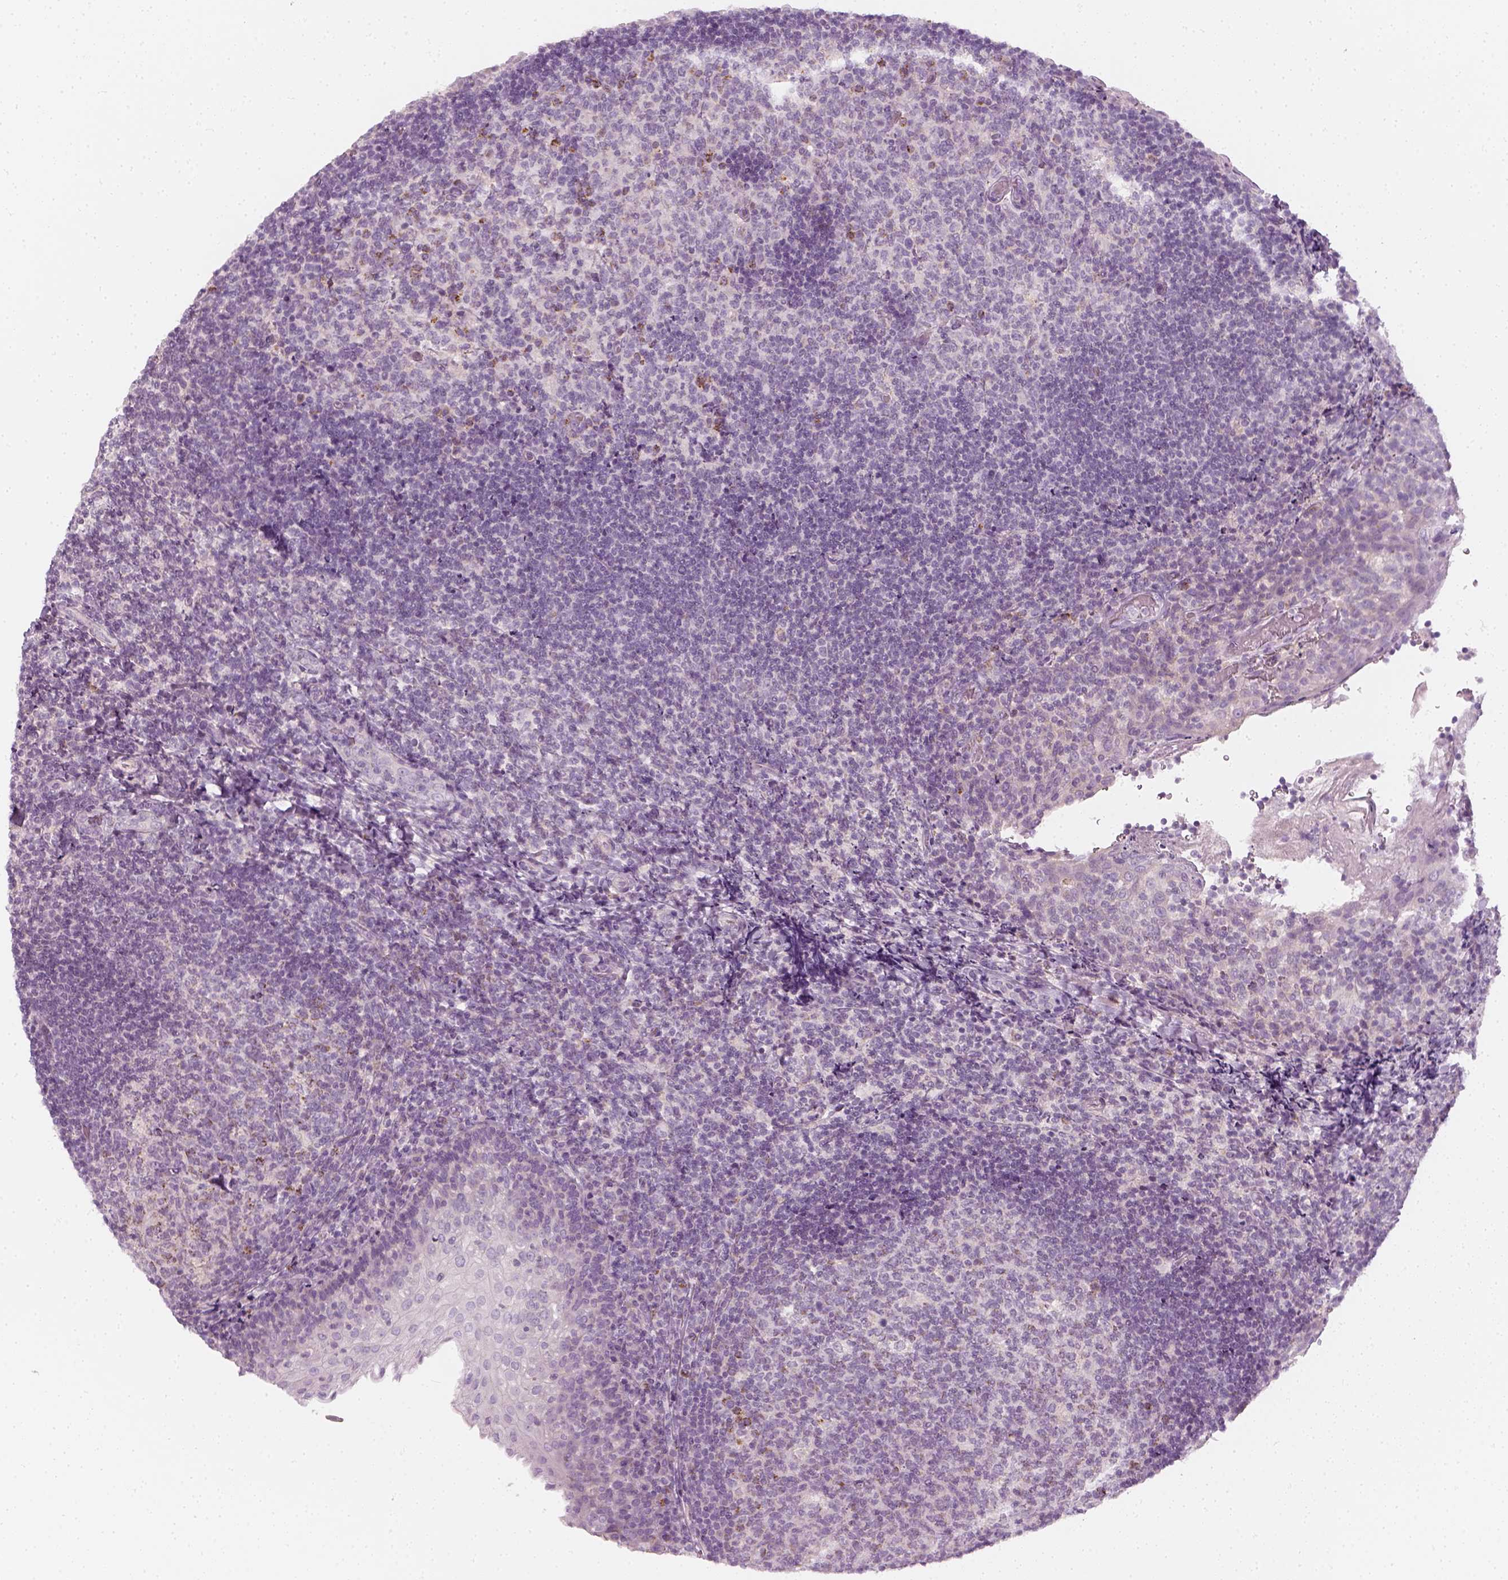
{"staining": {"intensity": "weak", "quantity": "<25%", "location": "cytoplasmic/membranous"}, "tissue": "tonsil", "cell_type": "Germinal center cells", "image_type": "normal", "snomed": [{"axis": "morphology", "description": "Normal tissue, NOS"}, {"axis": "topography", "description": "Tonsil"}], "caption": "Photomicrograph shows no protein expression in germinal center cells of unremarkable tonsil. (DAB immunohistochemistry (IHC), high magnification).", "gene": "PRAME", "patient": {"sex": "female", "age": 10}}